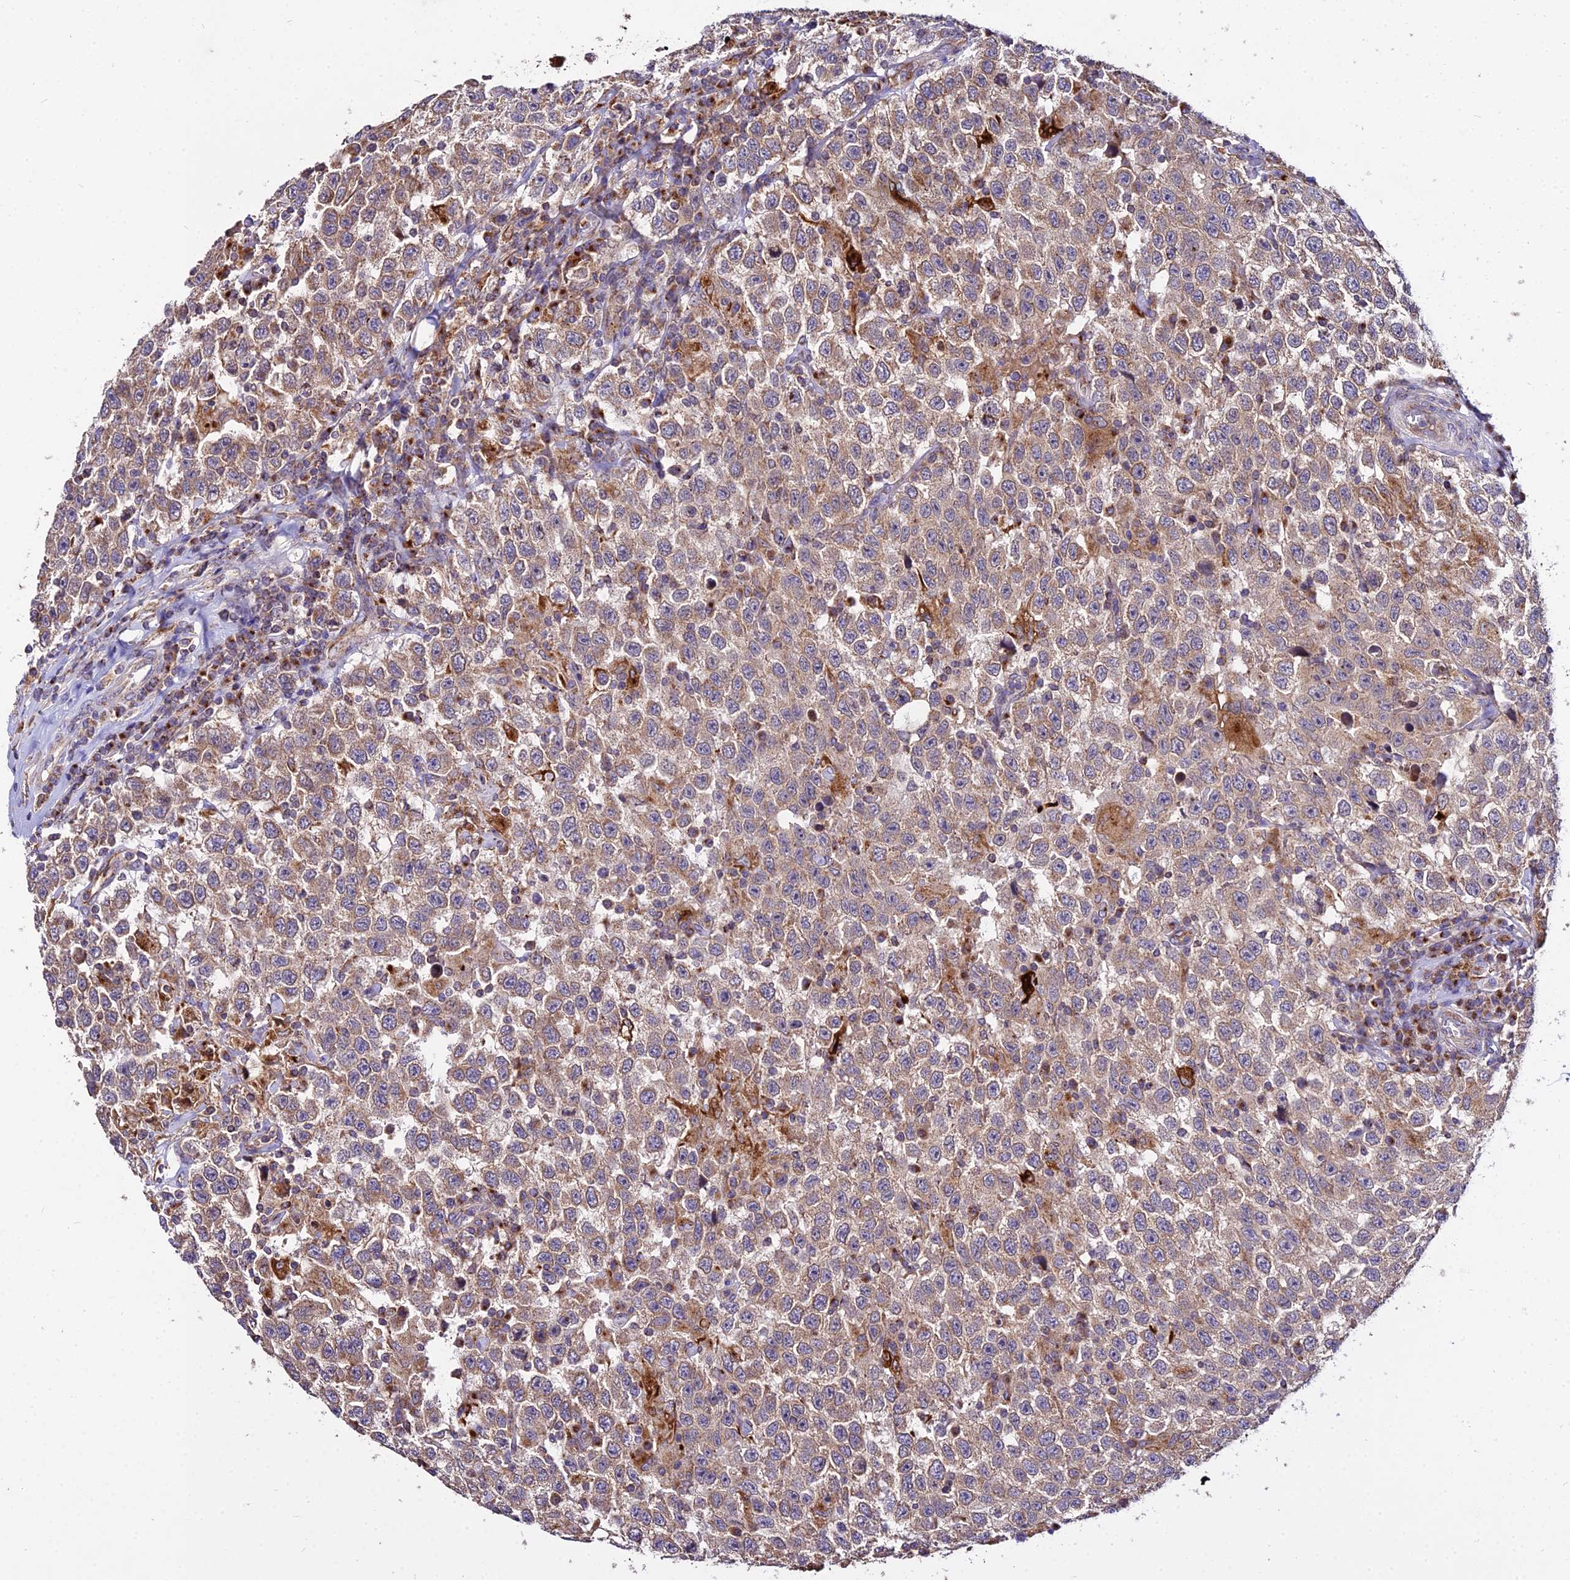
{"staining": {"intensity": "moderate", "quantity": ">75%", "location": "cytoplasmic/membranous"}, "tissue": "testis cancer", "cell_type": "Tumor cells", "image_type": "cancer", "snomed": [{"axis": "morphology", "description": "Seminoma, NOS"}, {"axis": "topography", "description": "Testis"}], "caption": "The micrograph exhibits staining of testis seminoma, revealing moderate cytoplasmic/membranous protein positivity (brown color) within tumor cells.", "gene": "PEX19", "patient": {"sex": "male", "age": 41}}